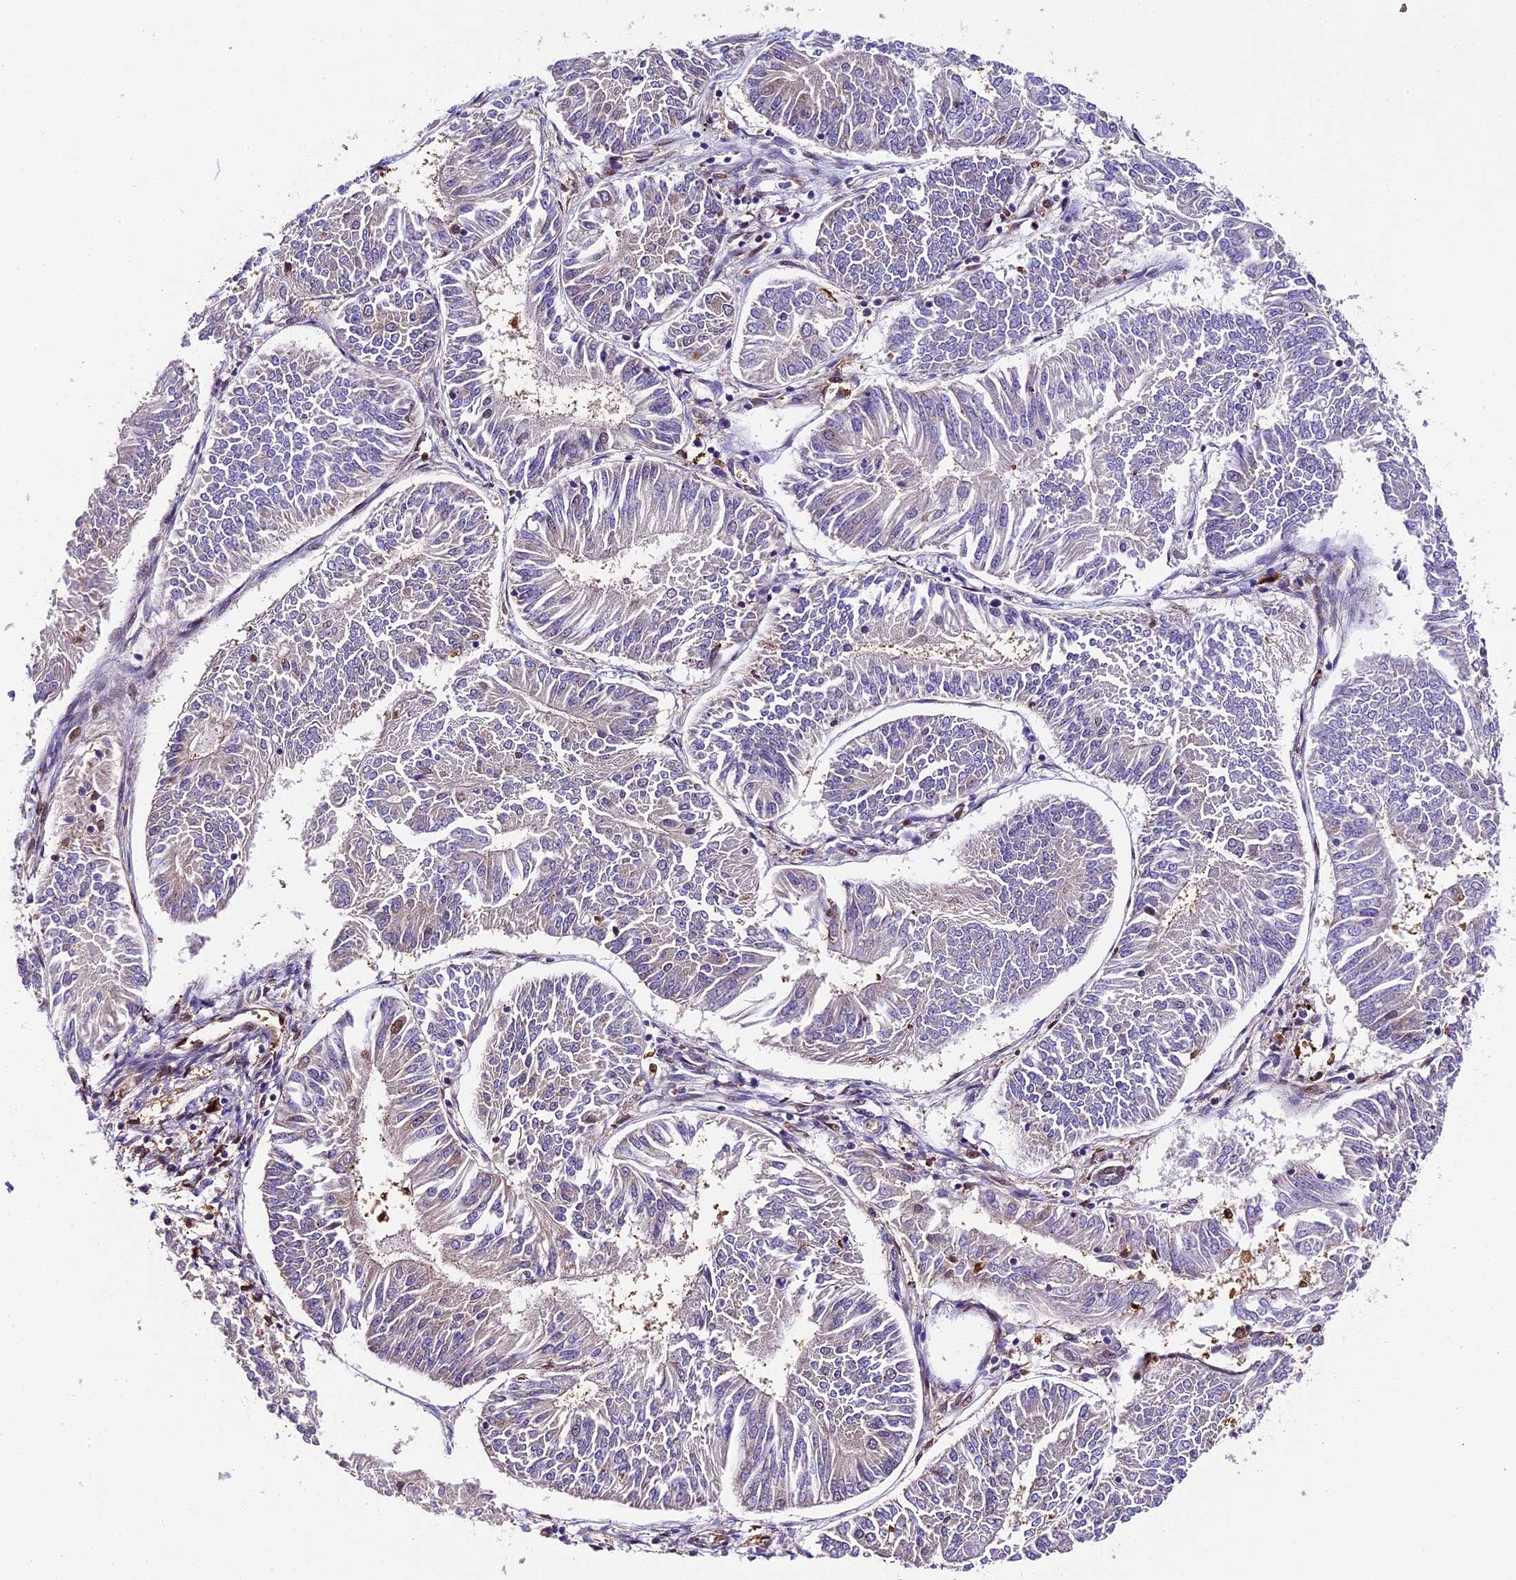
{"staining": {"intensity": "moderate", "quantity": "<25%", "location": "cytoplasmic/membranous,nuclear"}, "tissue": "endometrial cancer", "cell_type": "Tumor cells", "image_type": "cancer", "snomed": [{"axis": "morphology", "description": "Adenocarcinoma, NOS"}, {"axis": "topography", "description": "Endometrium"}], "caption": "Endometrial cancer stained with a brown dye demonstrates moderate cytoplasmic/membranous and nuclear positive positivity in about <25% of tumor cells.", "gene": "HERPUD1", "patient": {"sex": "female", "age": 58}}